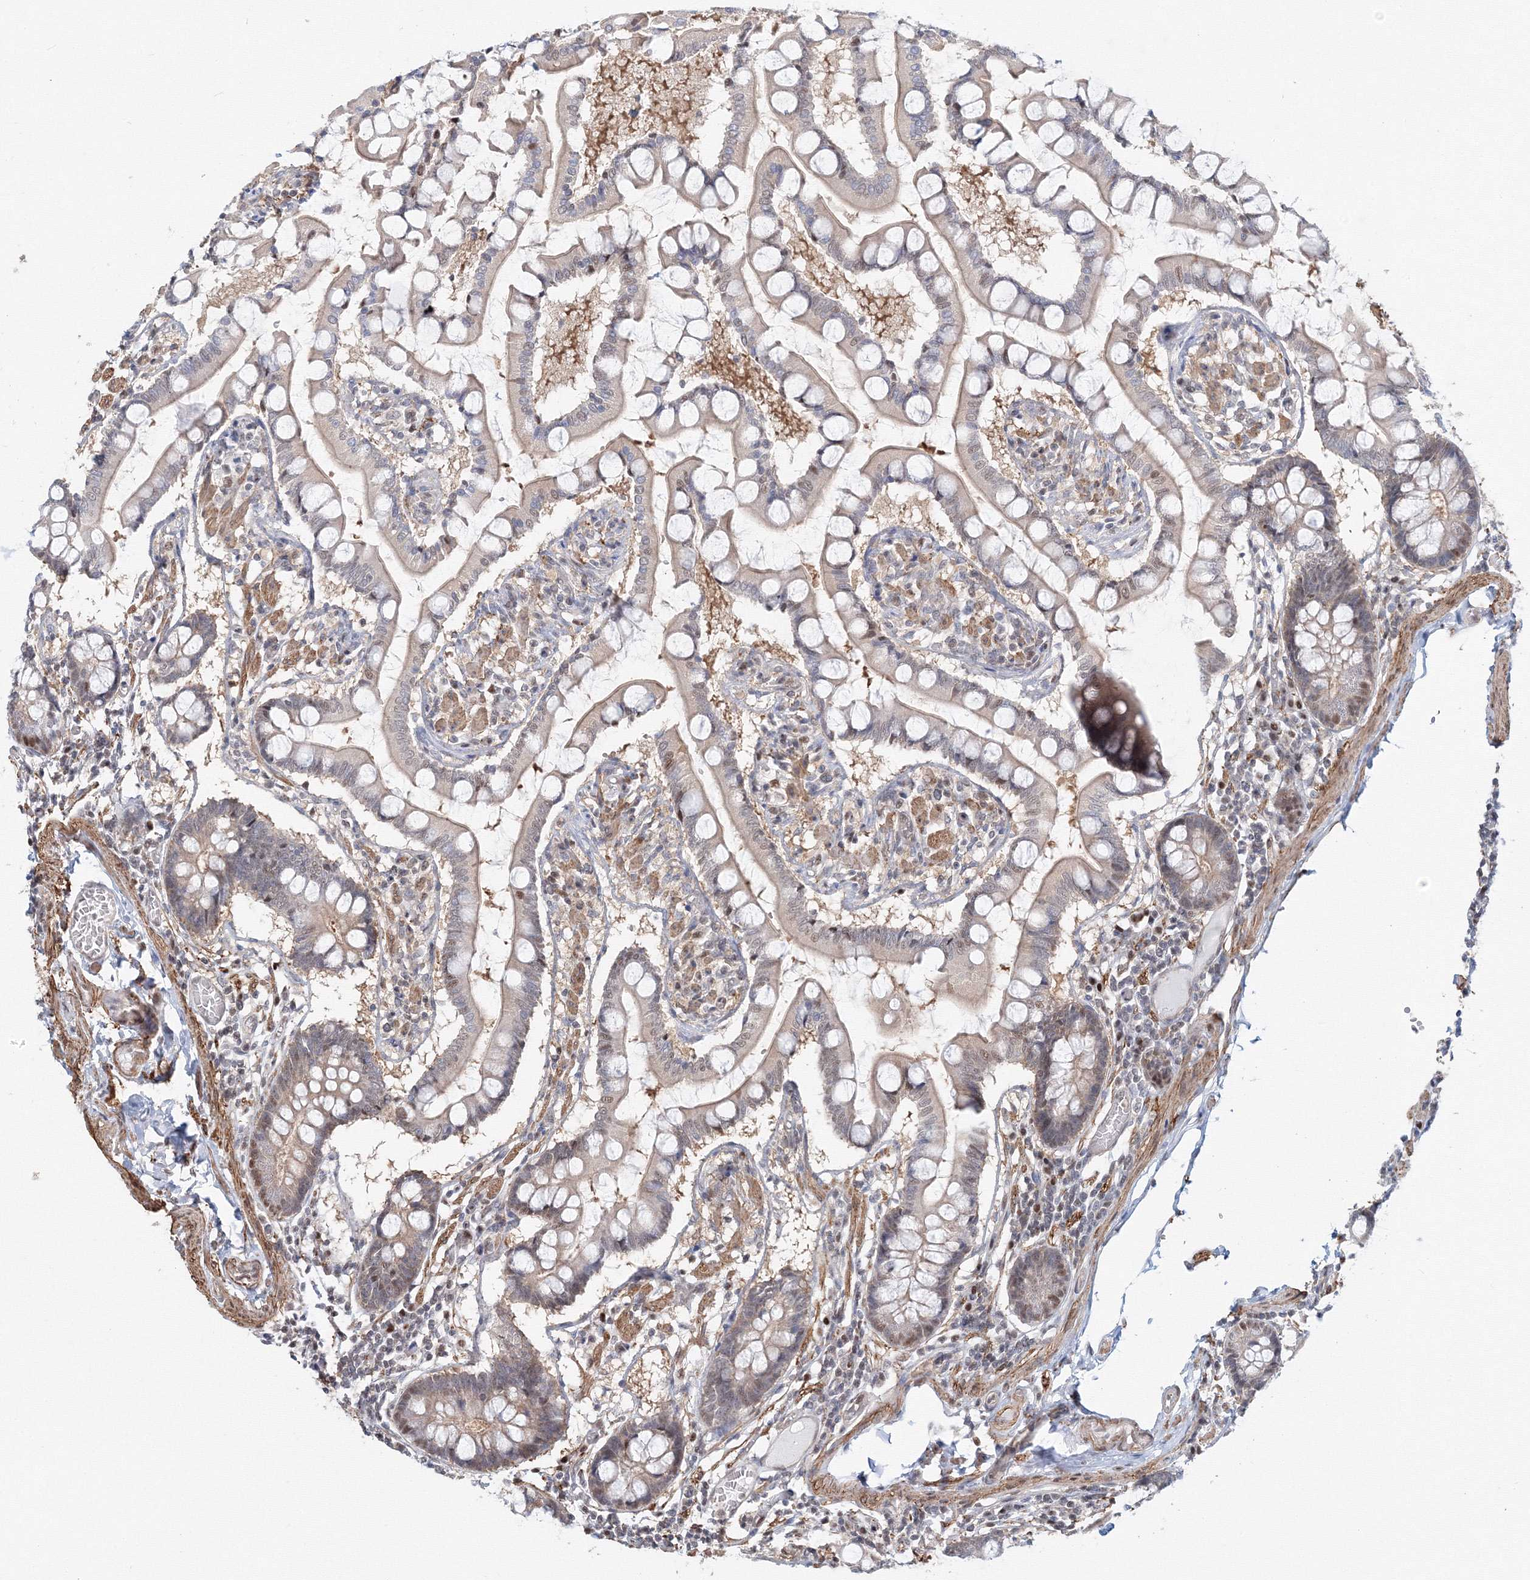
{"staining": {"intensity": "moderate", "quantity": "25%-75%", "location": "cytoplasmic/membranous,nuclear"}, "tissue": "small intestine", "cell_type": "Glandular cells", "image_type": "normal", "snomed": [{"axis": "morphology", "description": "Normal tissue, NOS"}, {"axis": "topography", "description": "Small intestine"}], "caption": "A medium amount of moderate cytoplasmic/membranous,nuclear positivity is seen in about 25%-75% of glandular cells in unremarkable small intestine.", "gene": "ARHGAP21", "patient": {"sex": "male", "age": 41}}